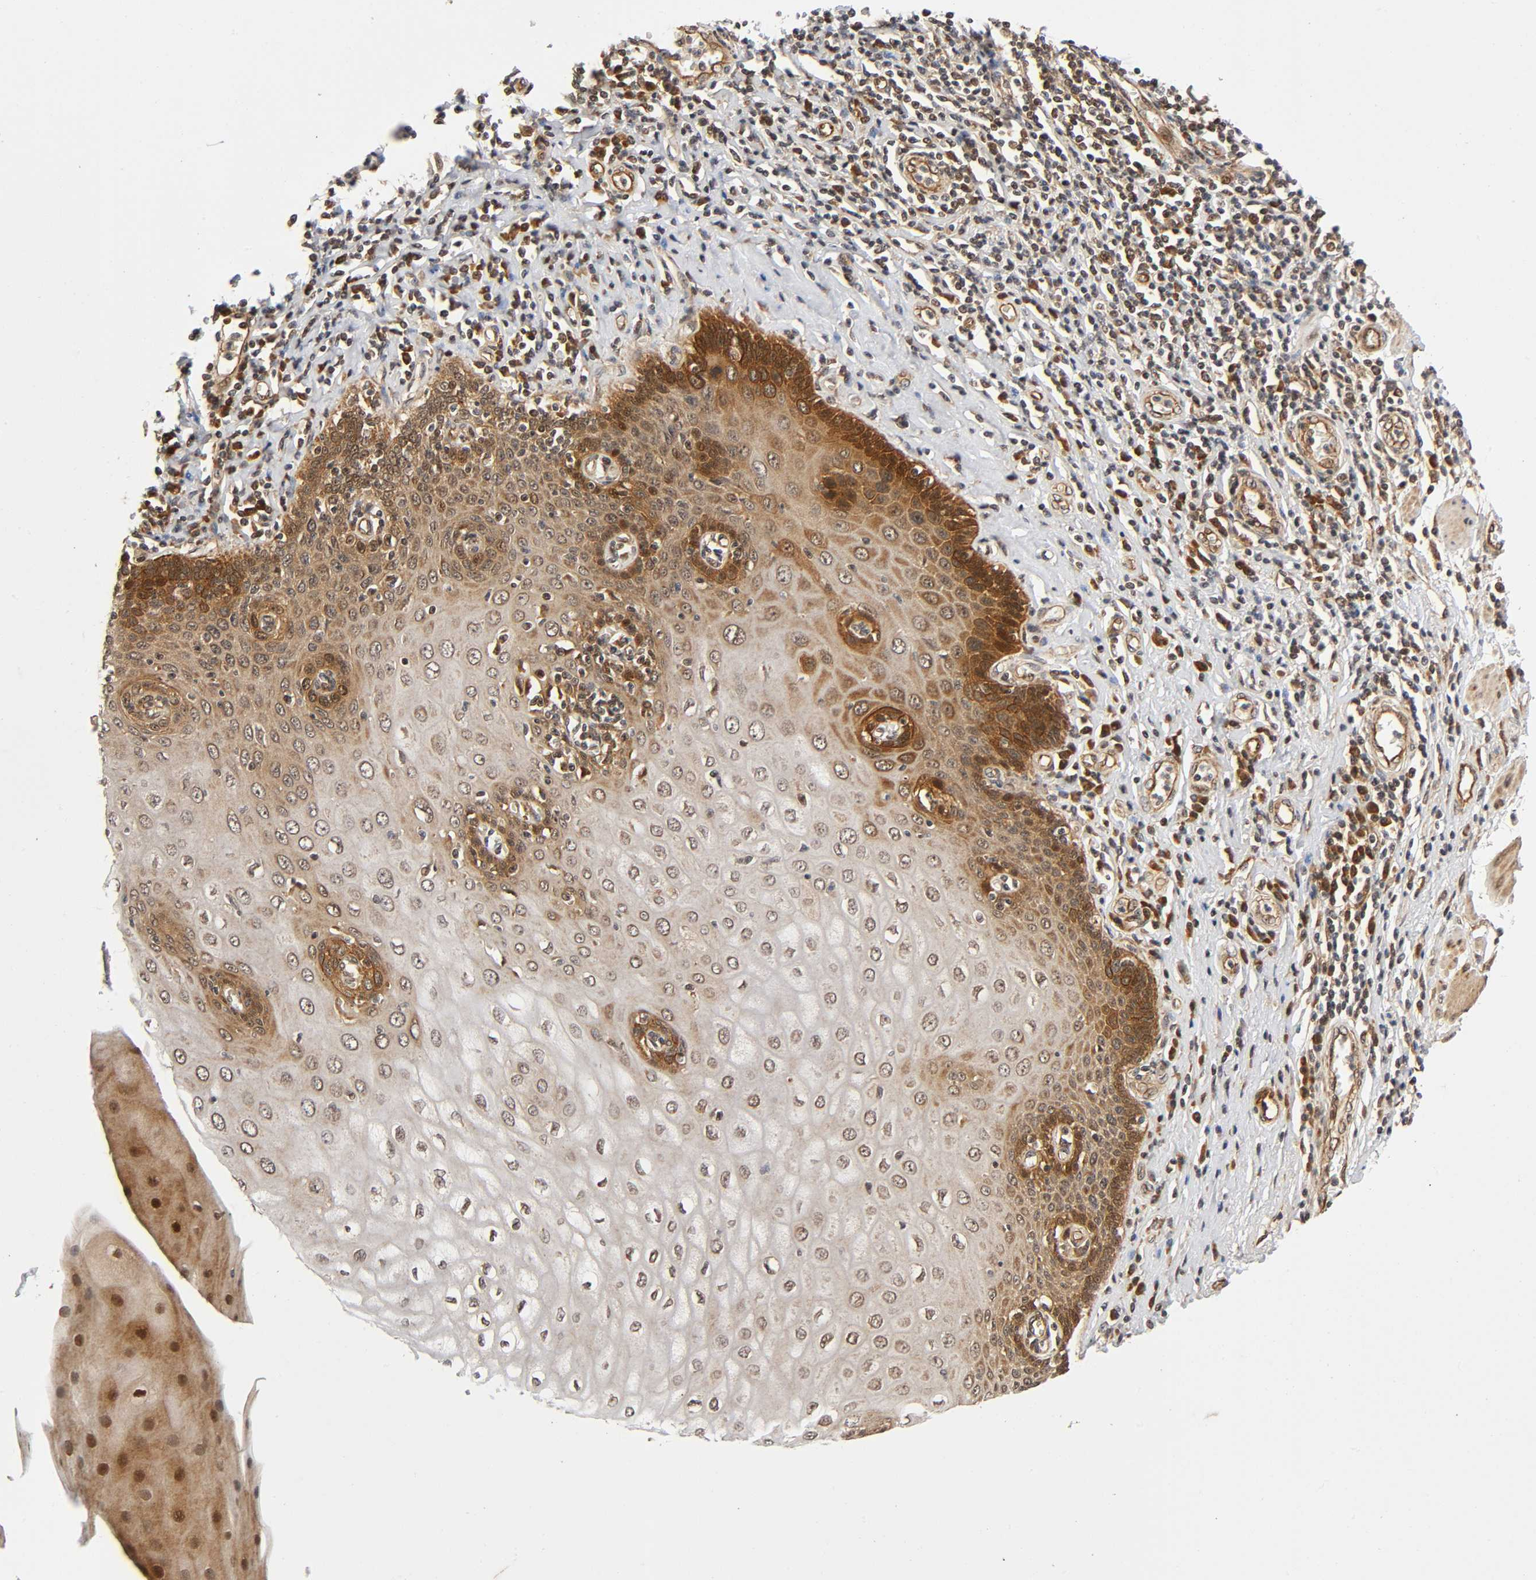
{"staining": {"intensity": "moderate", "quantity": ">75%", "location": "cytoplasmic/membranous"}, "tissue": "esophagus", "cell_type": "Squamous epithelial cells", "image_type": "normal", "snomed": [{"axis": "morphology", "description": "Normal tissue, NOS"}, {"axis": "topography", "description": "Esophagus"}], "caption": "A histopathology image of esophagus stained for a protein exhibits moderate cytoplasmic/membranous brown staining in squamous epithelial cells.", "gene": "IQCJ", "patient": {"sex": "male", "age": 62}}